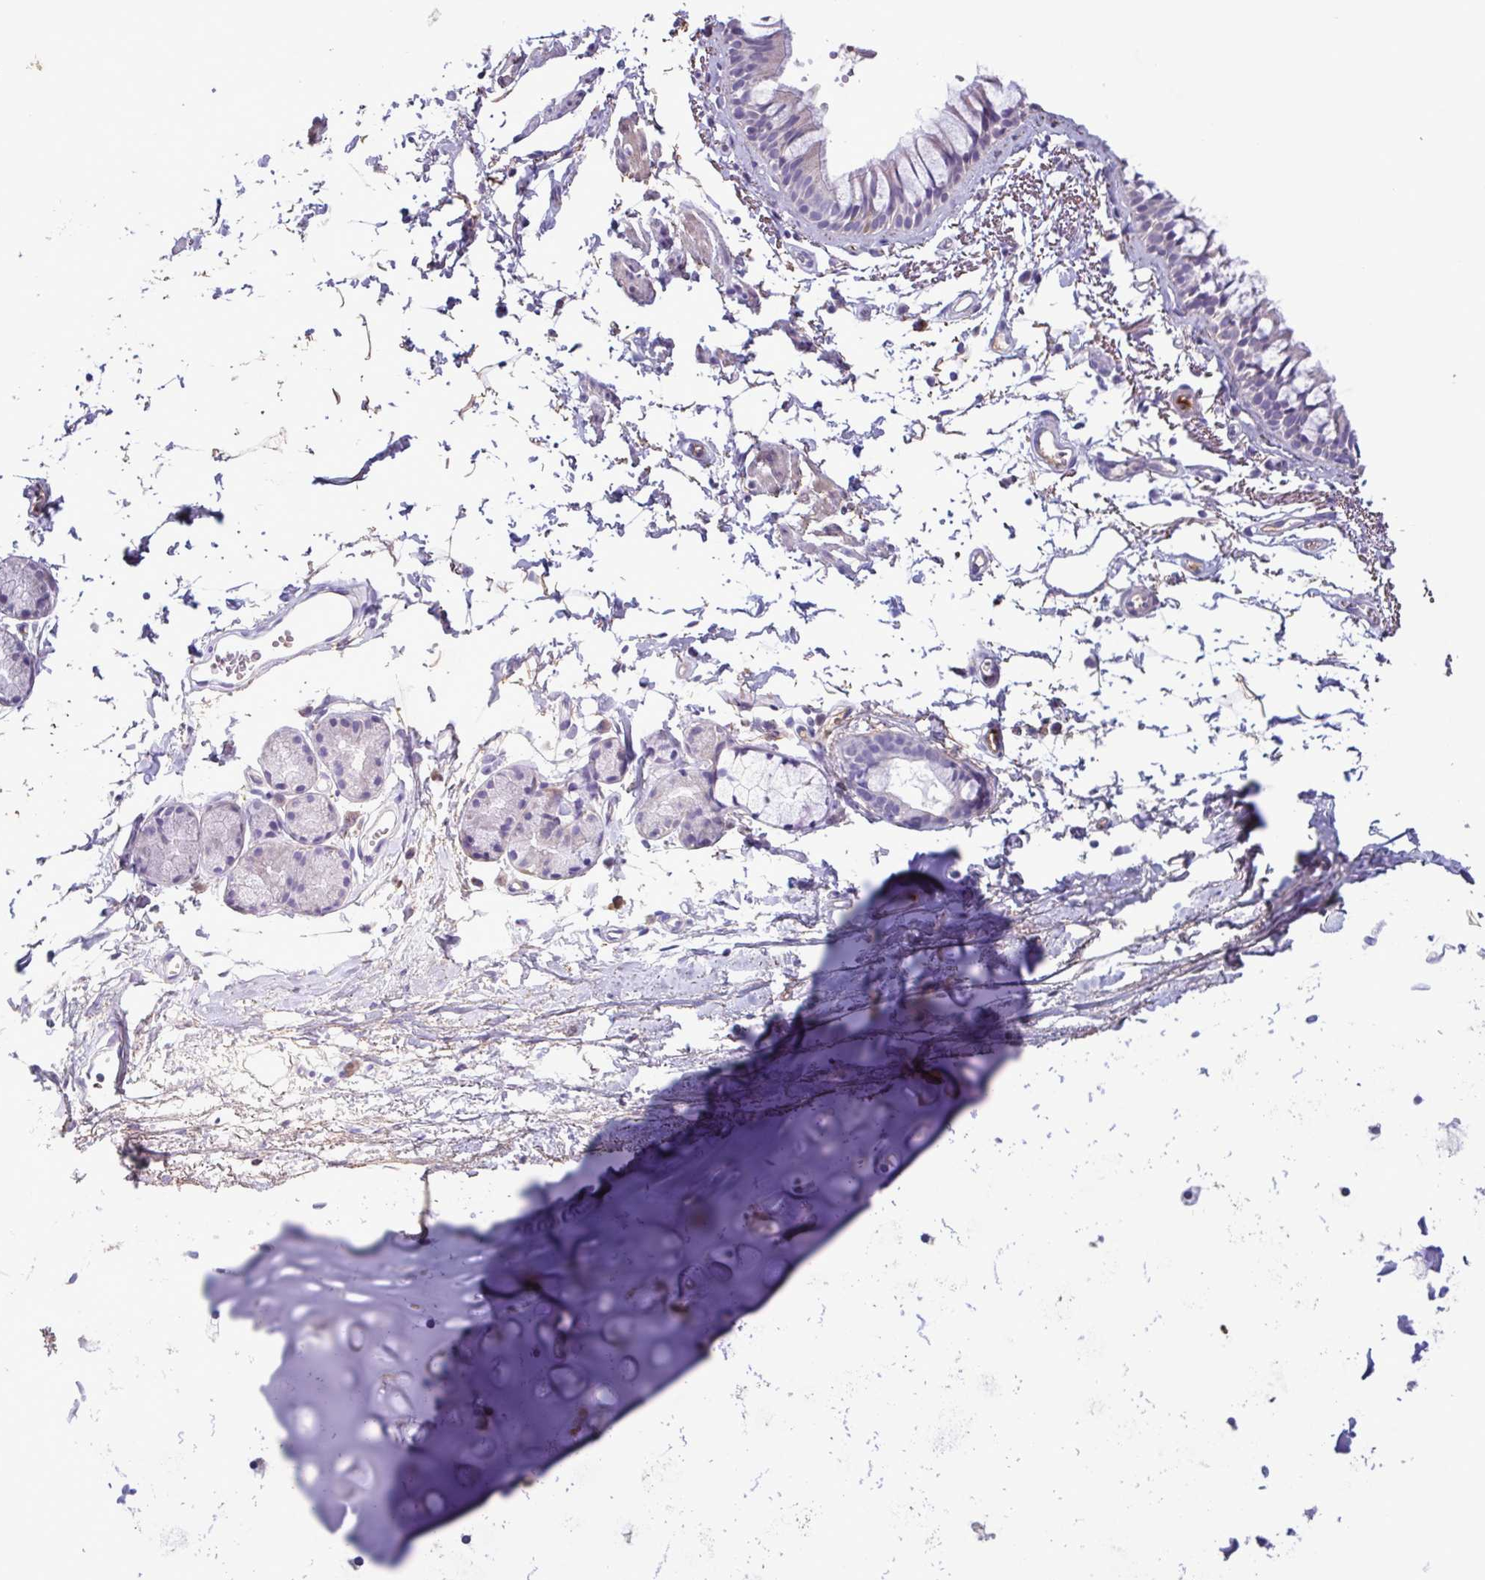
{"staining": {"intensity": "negative", "quantity": "none", "location": "none"}, "tissue": "bronchus", "cell_type": "Respiratory epithelial cells", "image_type": "normal", "snomed": [{"axis": "morphology", "description": "Normal tissue, NOS"}, {"axis": "topography", "description": "Cartilage tissue"}, {"axis": "topography", "description": "Bronchus"}, {"axis": "topography", "description": "Peripheral nerve tissue"}], "caption": "A high-resolution image shows immunohistochemistry (IHC) staining of benign bronchus, which reveals no significant expression in respiratory epithelial cells. (DAB immunohistochemistry (IHC), high magnification).", "gene": "F13B", "patient": {"sex": "female", "age": 59}}